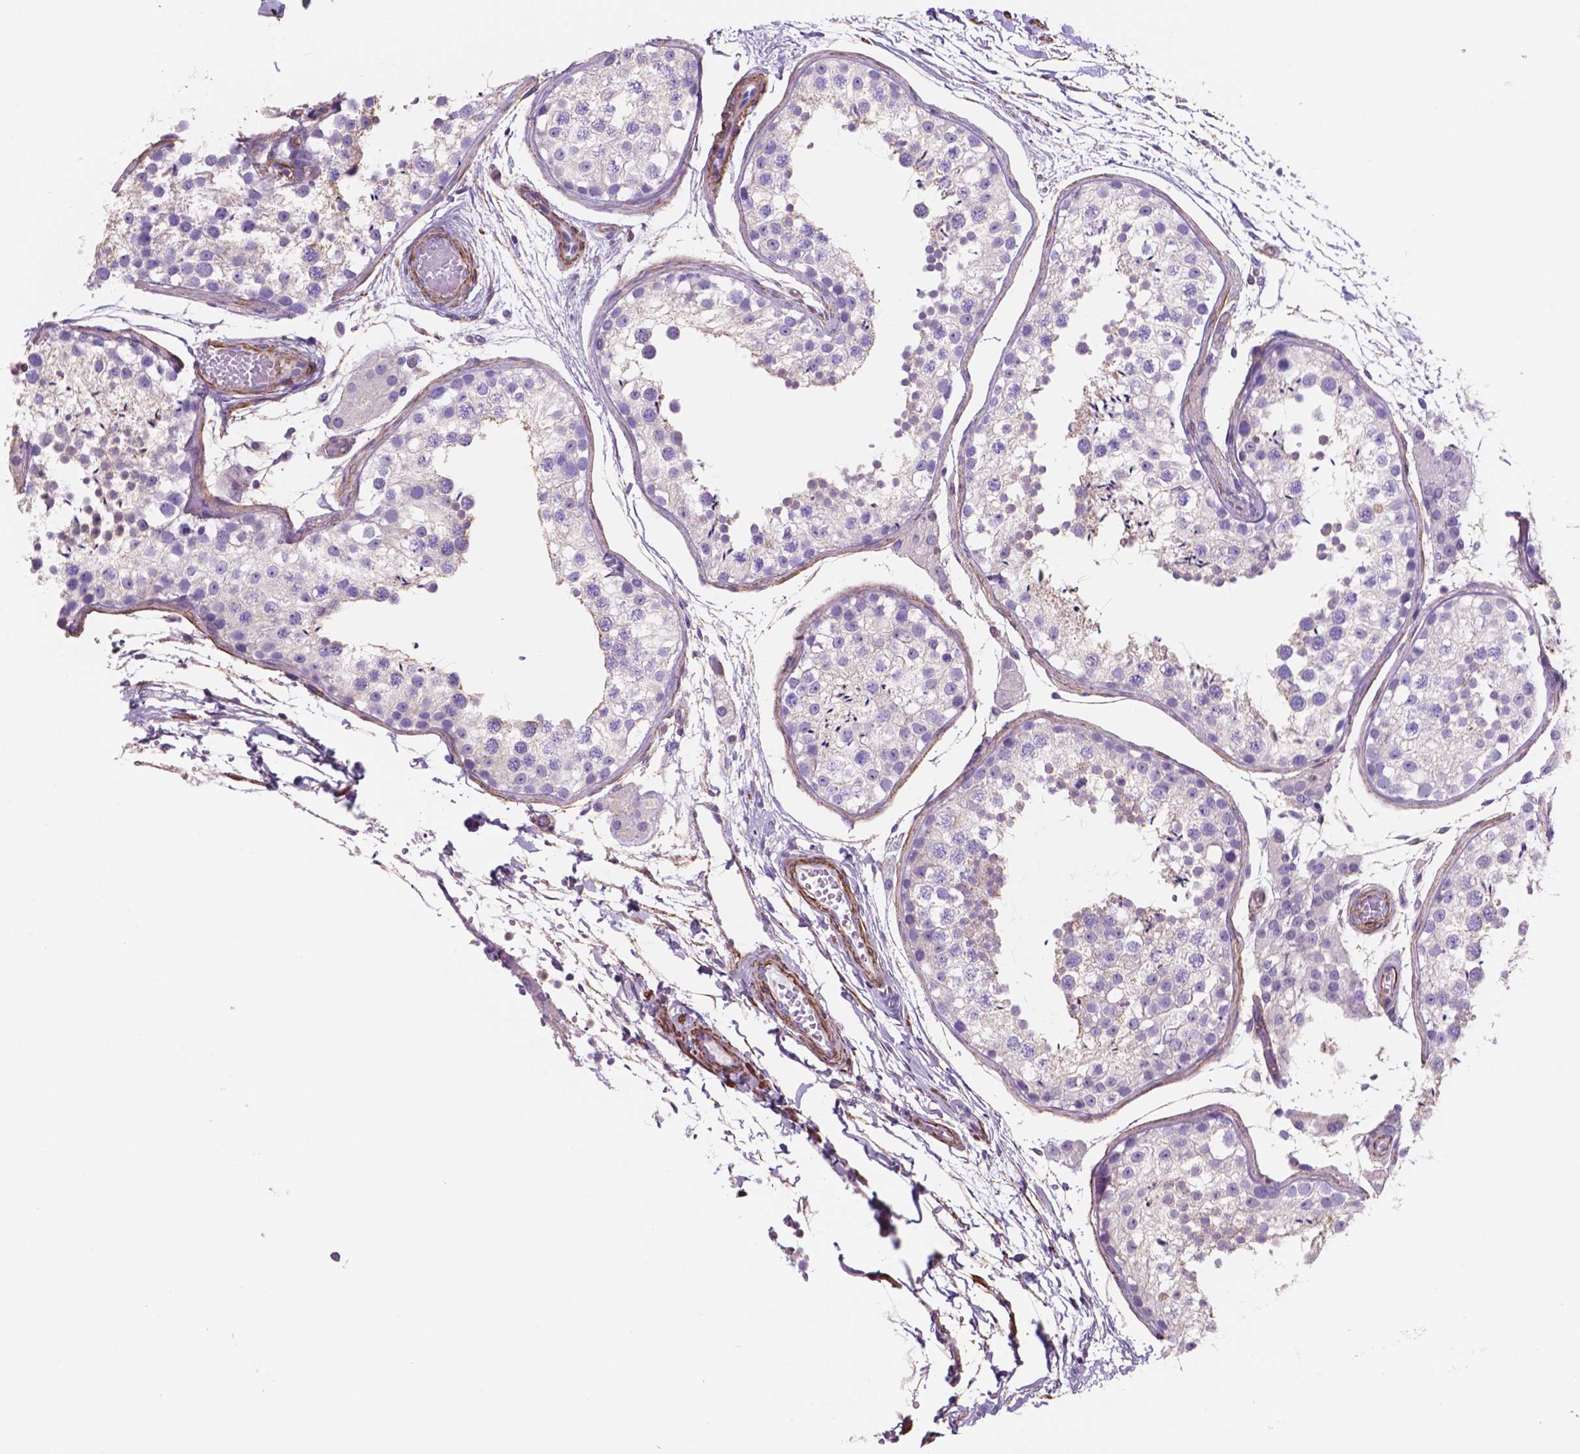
{"staining": {"intensity": "negative", "quantity": "none", "location": "none"}, "tissue": "testis", "cell_type": "Cells in seminiferous ducts", "image_type": "normal", "snomed": [{"axis": "morphology", "description": "Normal tissue, NOS"}, {"axis": "topography", "description": "Testis"}], "caption": "Immunohistochemistry photomicrograph of benign testis stained for a protein (brown), which exhibits no expression in cells in seminiferous ducts.", "gene": "TOR2A", "patient": {"sex": "male", "age": 29}}